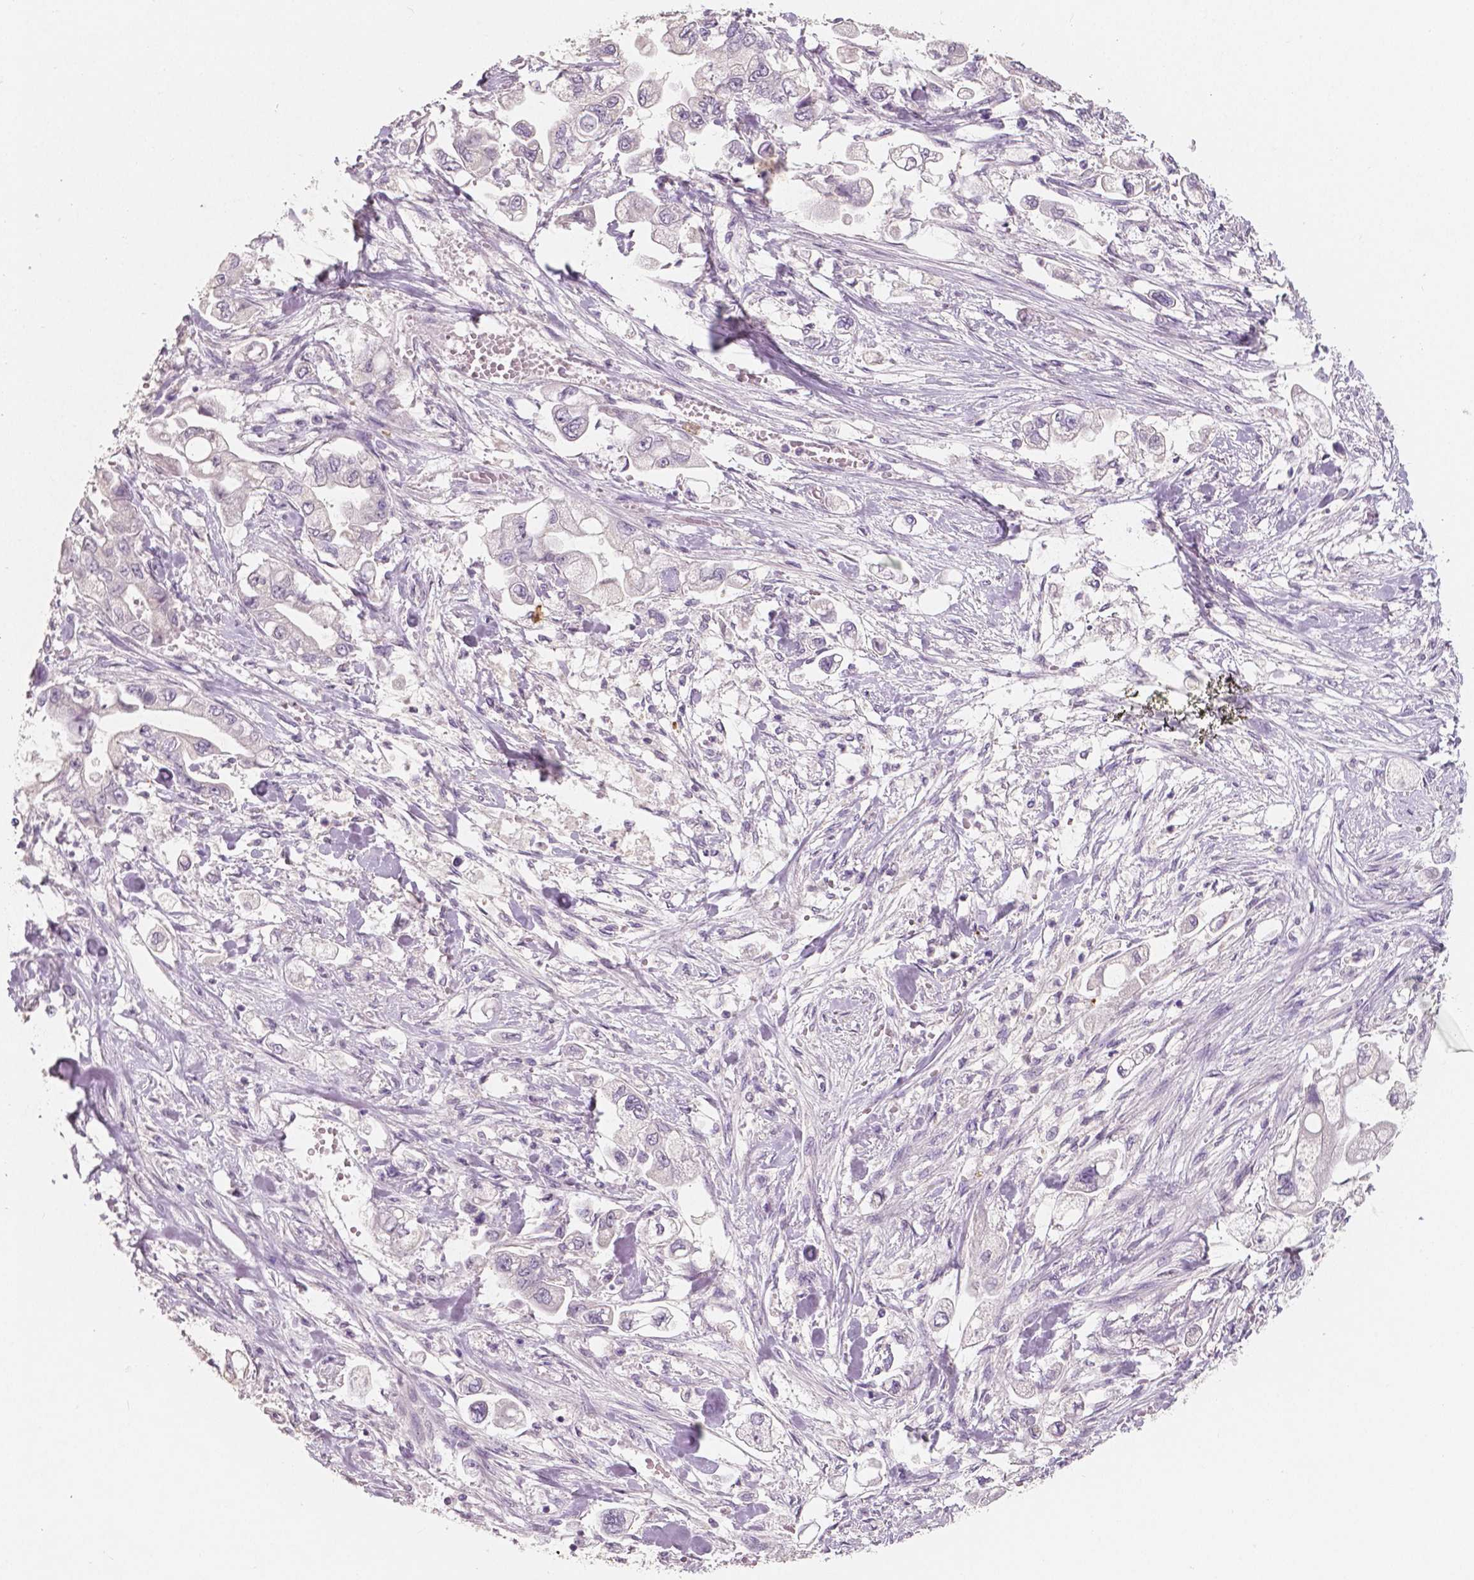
{"staining": {"intensity": "negative", "quantity": "none", "location": "none"}, "tissue": "stomach cancer", "cell_type": "Tumor cells", "image_type": "cancer", "snomed": [{"axis": "morphology", "description": "Adenocarcinoma, NOS"}, {"axis": "topography", "description": "Stomach"}], "caption": "Immunohistochemistry image of human stomach adenocarcinoma stained for a protein (brown), which reveals no staining in tumor cells.", "gene": "APOA4", "patient": {"sex": "male", "age": 62}}